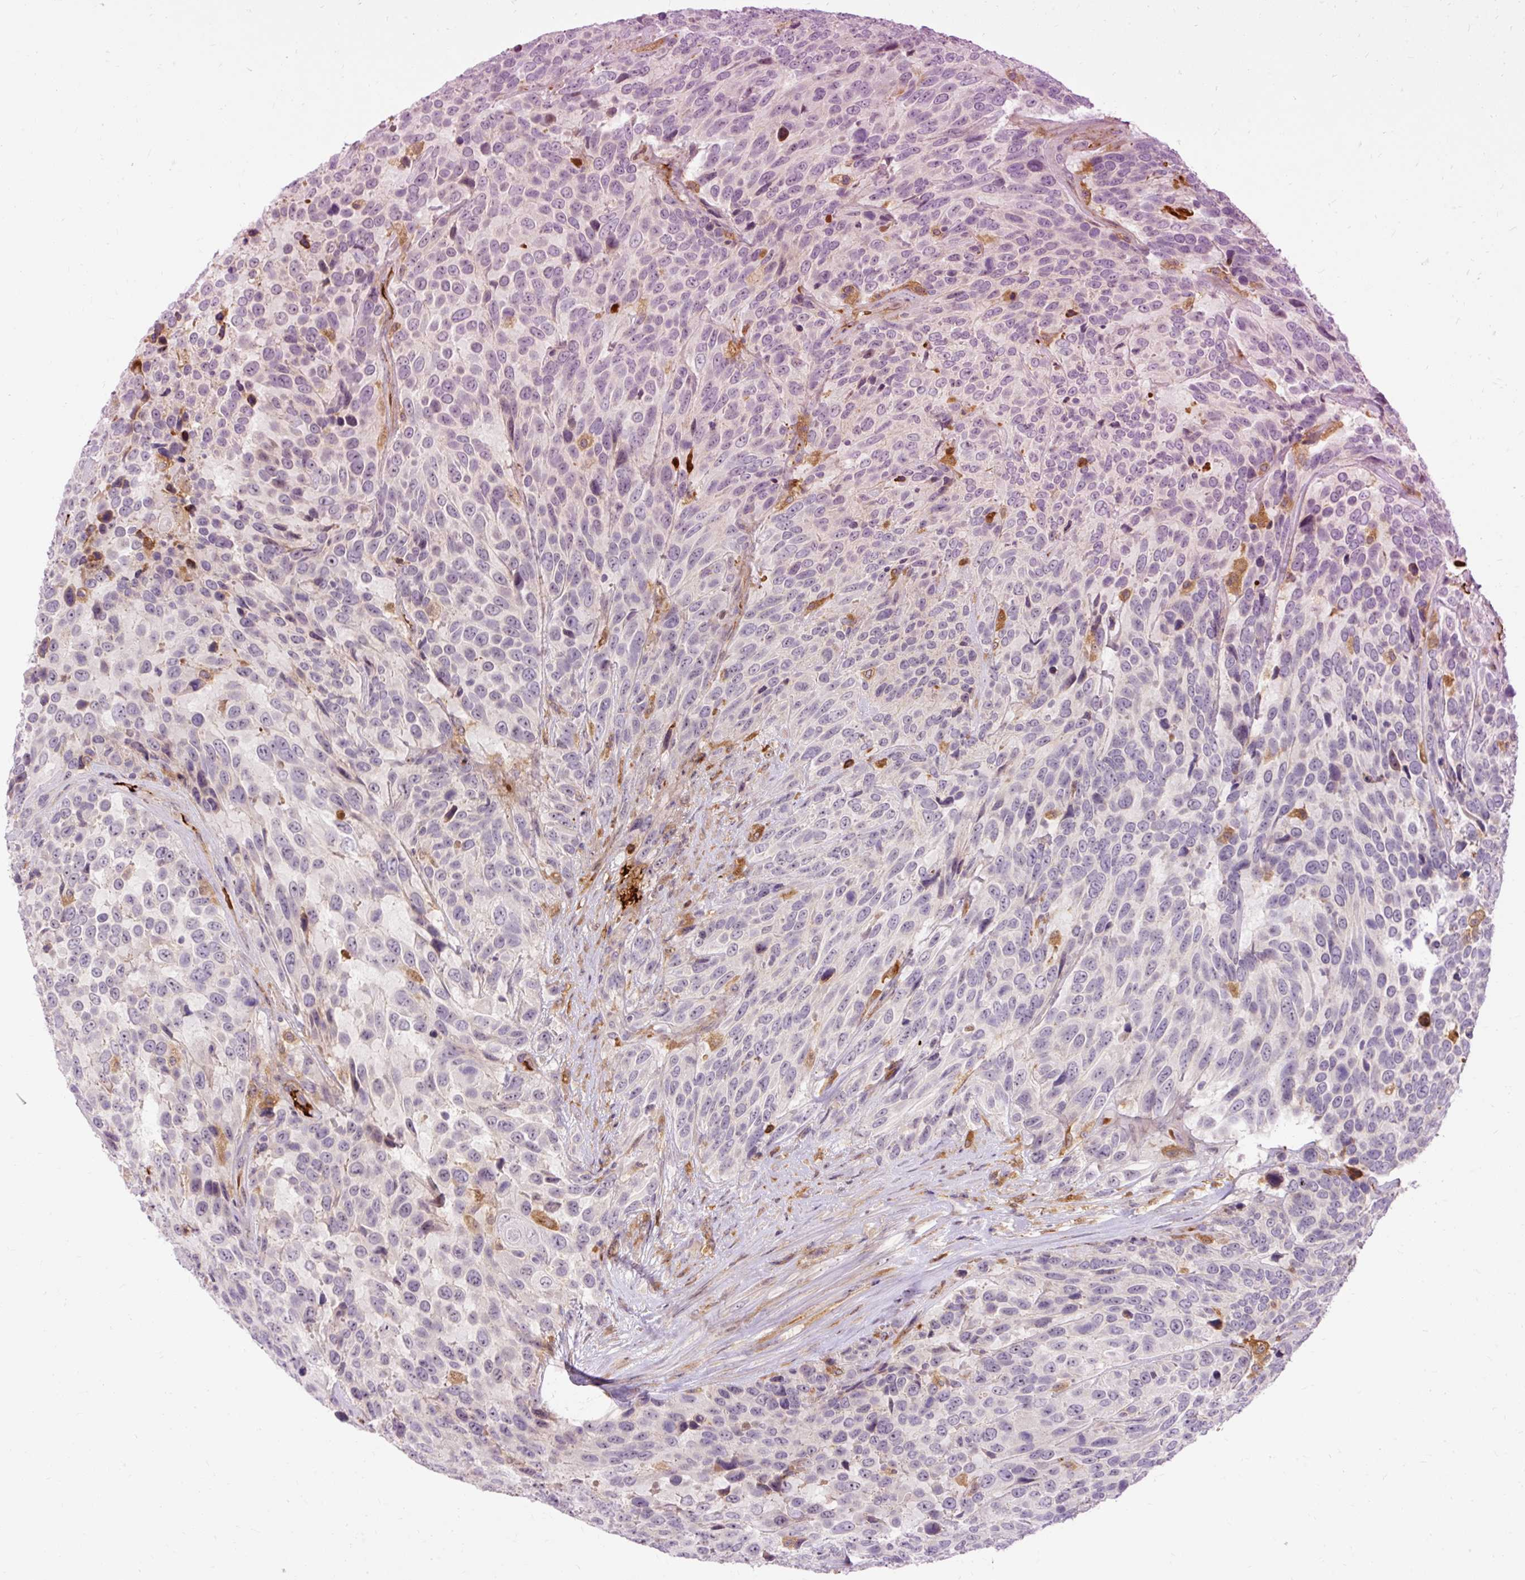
{"staining": {"intensity": "negative", "quantity": "none", "location": "none"}, "tissue": "urothelial cancer", "cell_type": "Tumor cells", "image_type": "cancer", "snomed": [{"axis": "morphology", "description": "Urothelial carcinoma, High grade"}, {"axis": "topography", "description": "Urinary bladder"}], "caption": "DAB (3,3'-diaminobenzidine) immunohistochemical staining of human urothelial carcinoma (high-grade) reveals no significant staining in tumor cells.", "gene": "CEBPZ", "patient": {"sex": "female", "age": 70}}